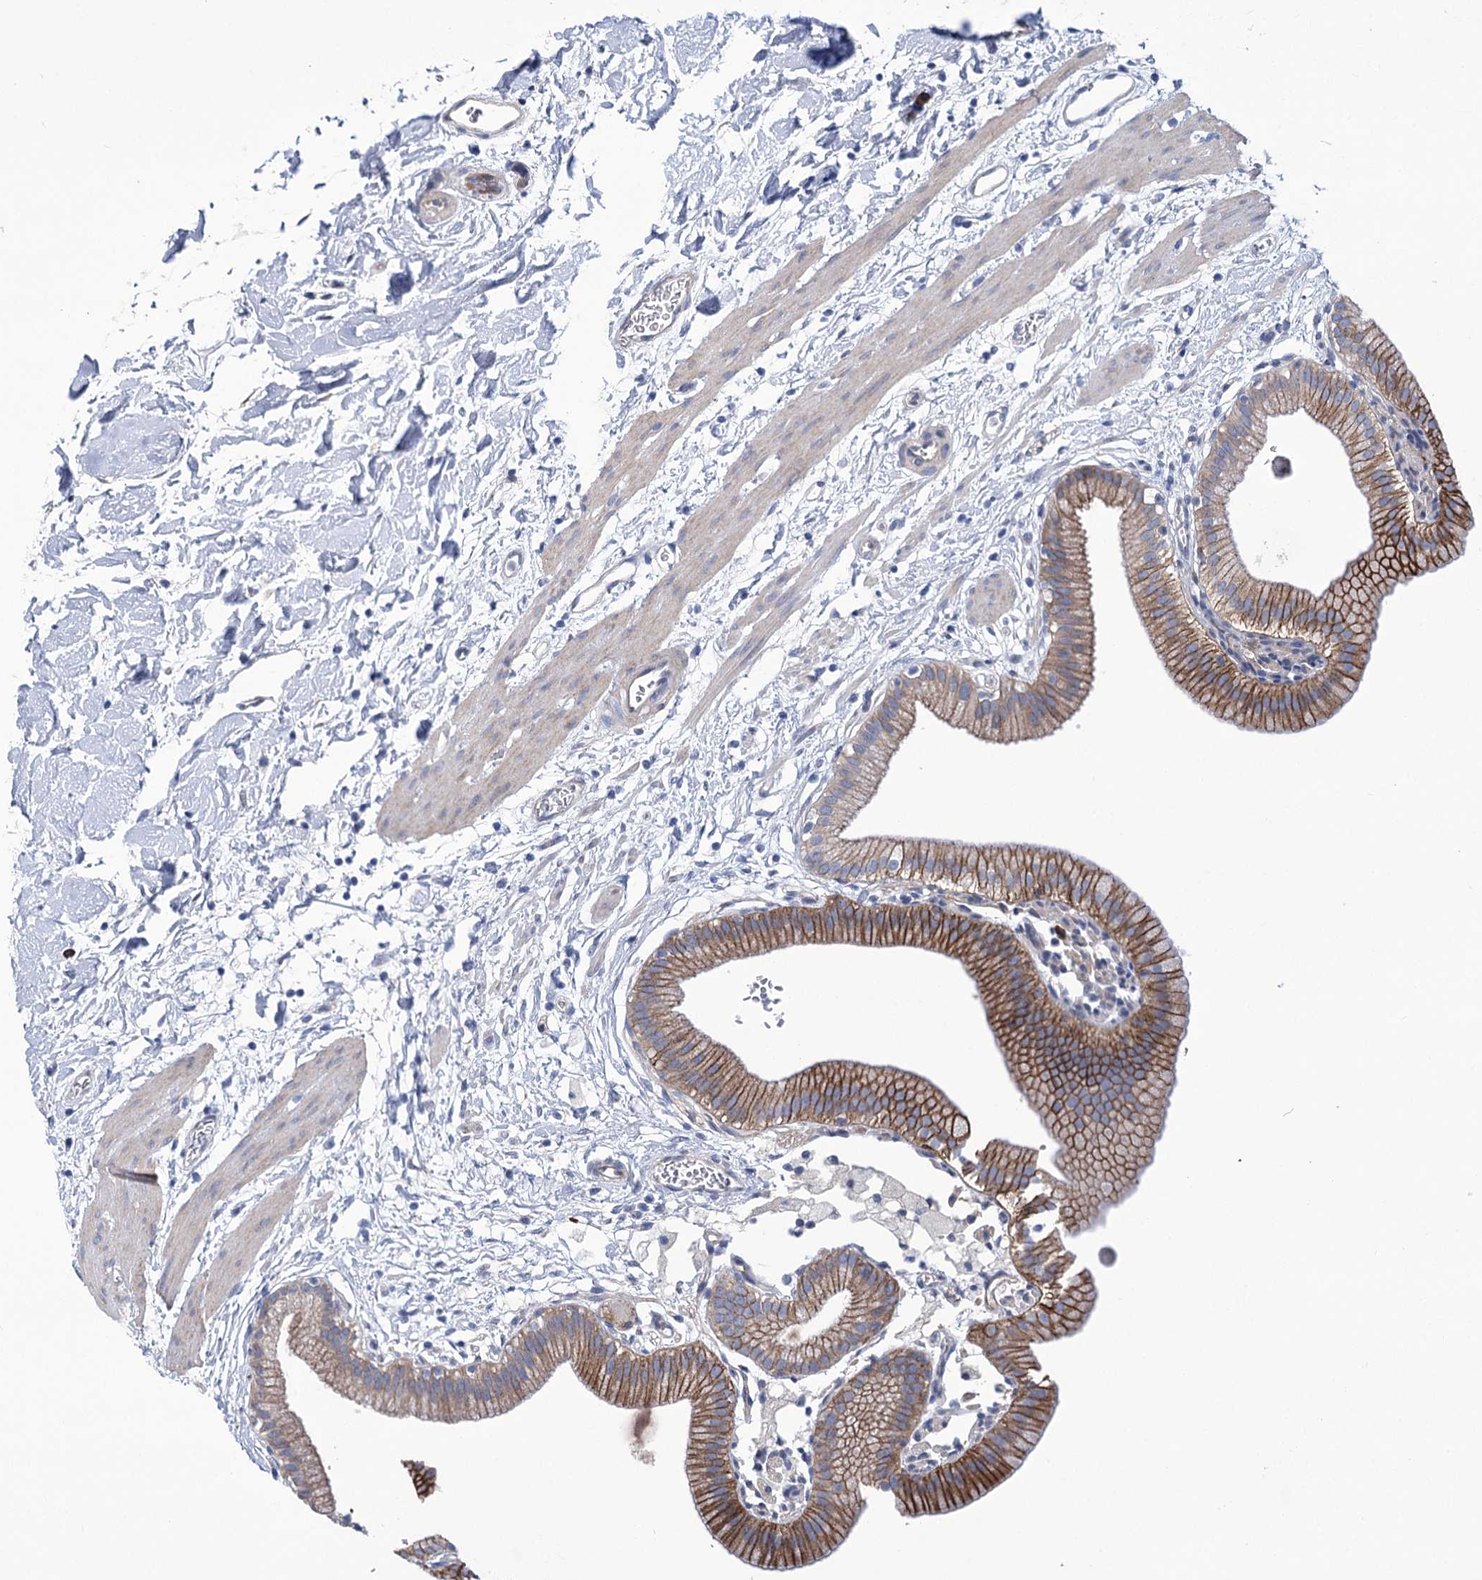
{"staining": {"intensity": "moderate", "quantity": "25%-75%", "location": "cytoplasmic/membranous"}, "tissue": "gallbladder", "cell_type": "Glandular cells", "image_type": "normal", "snomed": [{"axis": "morphology", "description": "Normal tissue, NOS"}, {"axis": "topography", "description": "Gallbladder"}], "caption": "An image showing moderate cytoplasmic/membranous positivity in approximately 25%-75% of glandular cells in unremarkable gallbladder, as visualized by brown immunohistochemical staining.", "gene": "CEP164", "patient": {"sex": "male", "age": 55}}